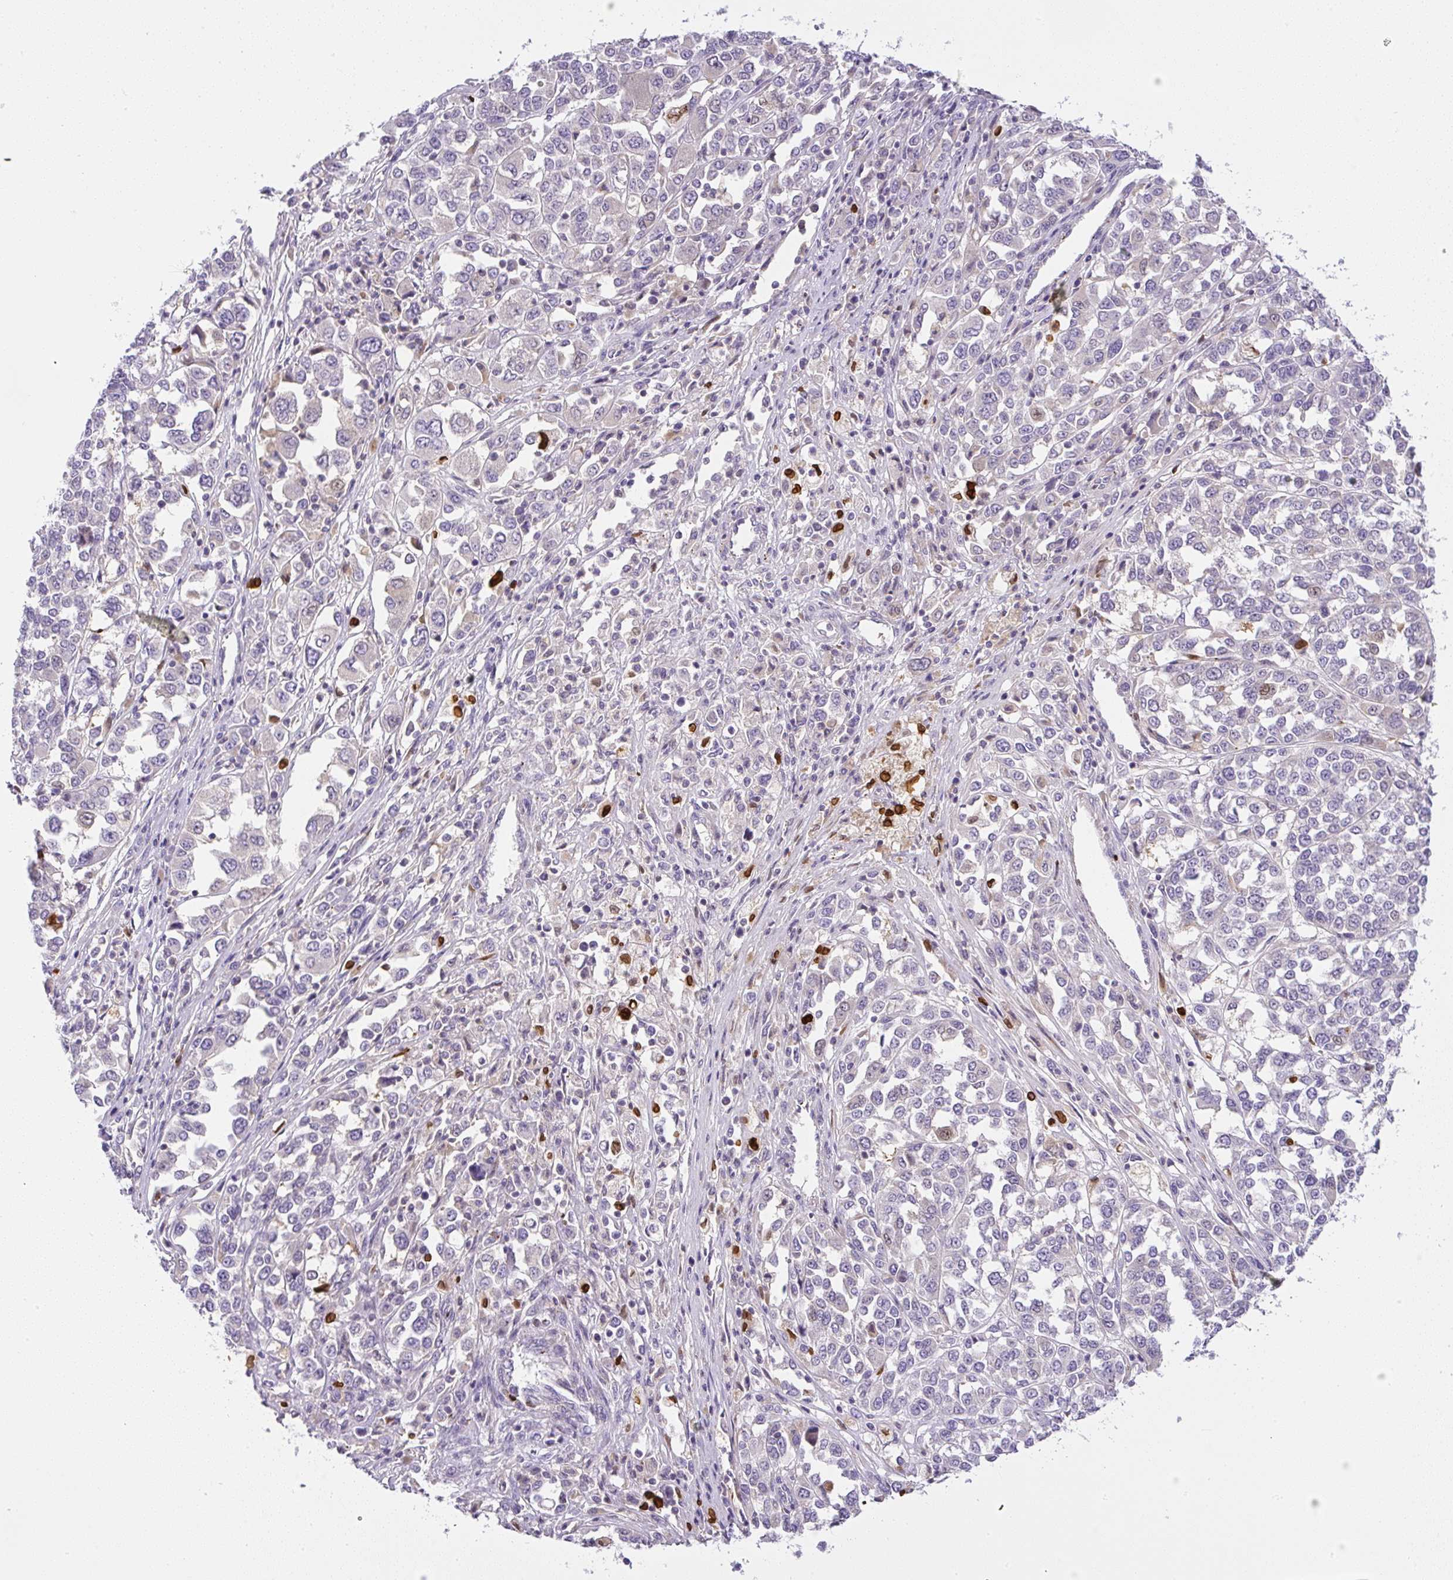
{"staining": {"intensity": "negative", "quantity": "none", "location": "none"}, "tissue": "melanoma", "cell_type": "Tumor cells", "image_type": "cancer", "snomed": [{"axis": "morphology", "description": "Malignant melanoma, Metastatic site"}, {"axis": "topography", "description": "Lymph node"}], "caption": "Tumor cells are negative for brown protein staining in malignant melanoma (metastatic site). Brightfield microscopy of IHC stained with DAB (3,3'-diaminobenzidine) (brown) and hematoxylin (blue), captured at high magnification.", "gene": "PIP5KL1", "patient": {"sex": "male", "age": 44}}